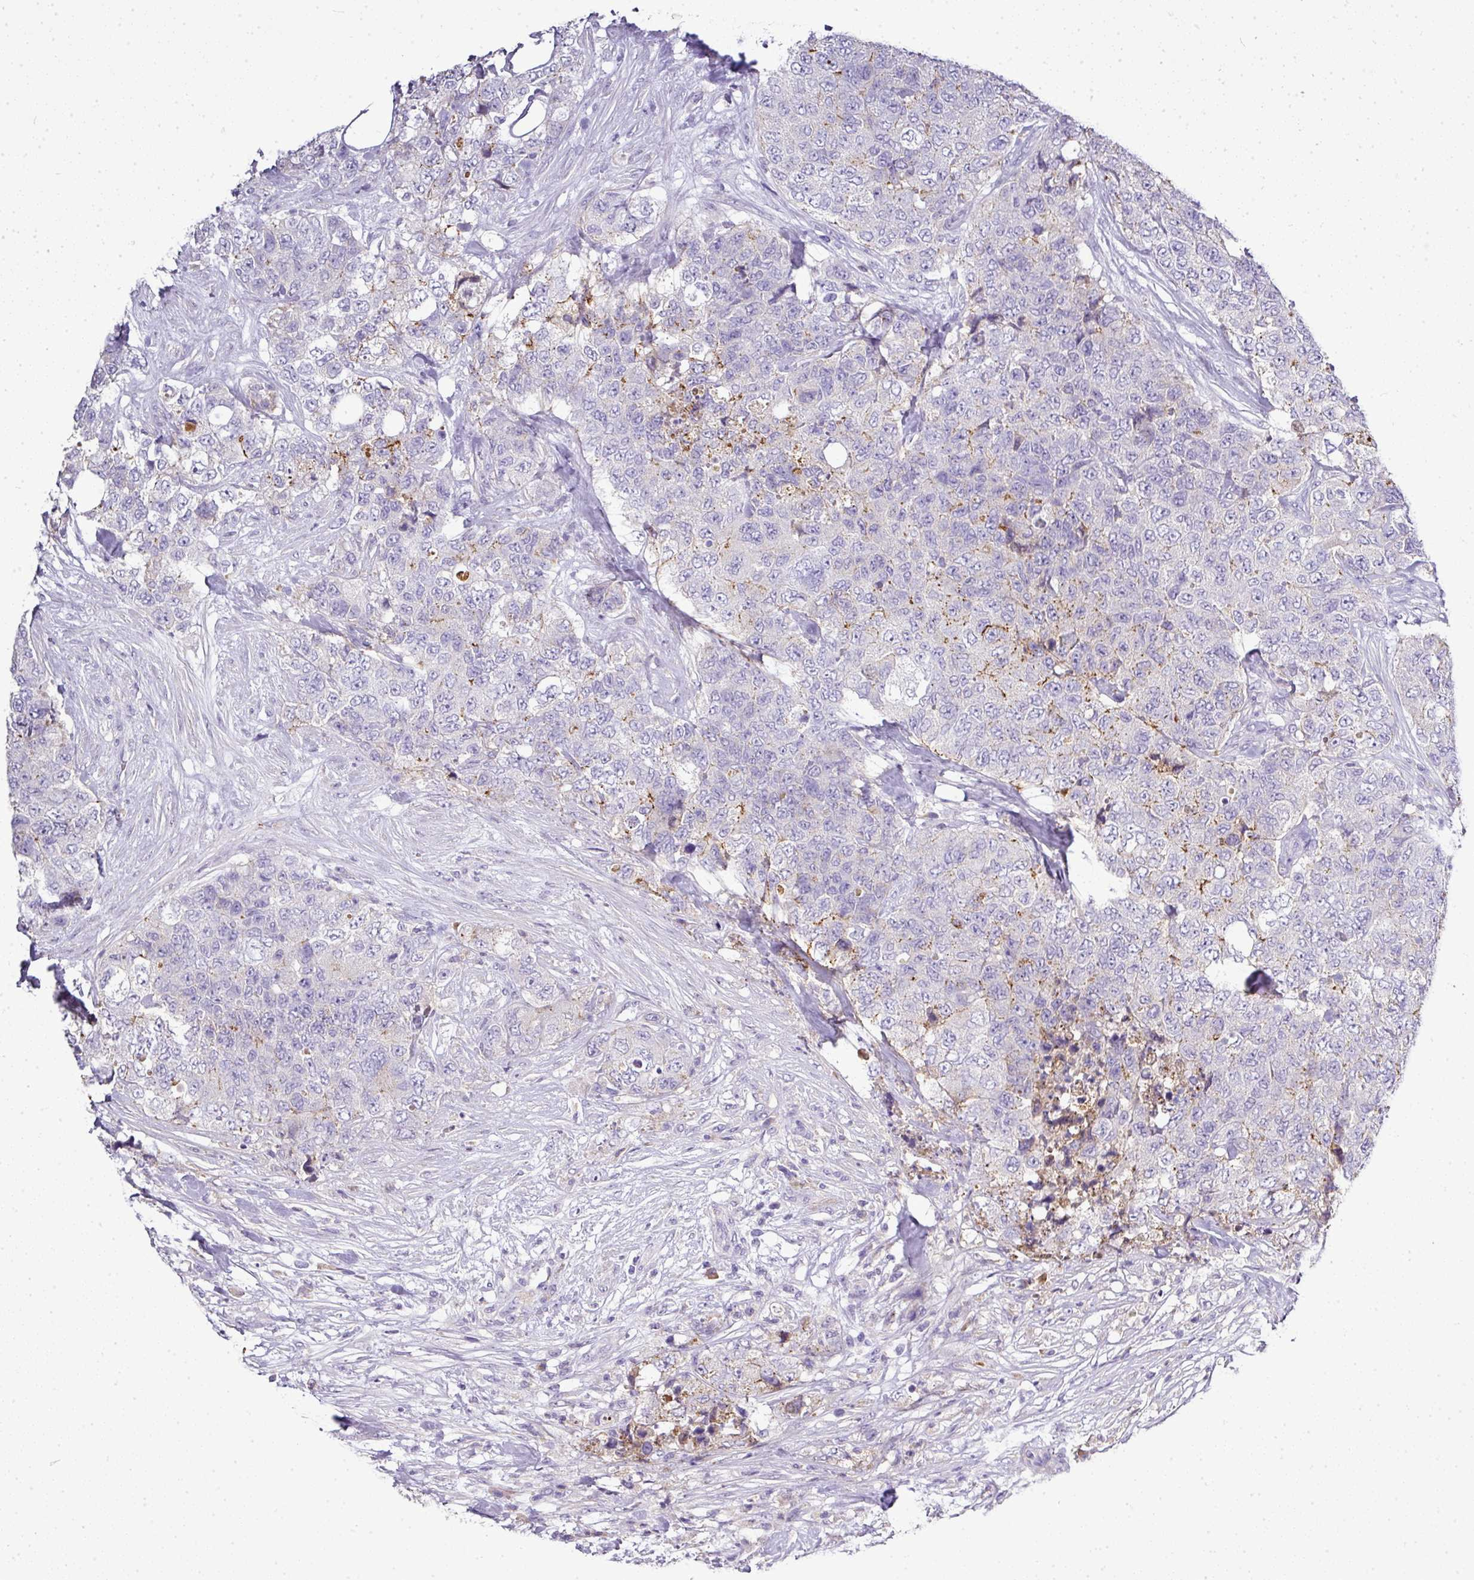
{"staining": {"intensity": "moderate", "quantity": "<25%", "location": "cytoplasmic/membranous"}, "tissue": "urothelial cancer", "cell_type": "Tumor cells", "image_type": "cancer", "snomed": [{"axis": "morphology", "description": "Urothelial carcinoma, High grade"}, {"axis": "topography", "description": "Urinary bladder"}], "caption": "Protein staining shows moderate cytoplasmic/membranous positivity in approximately <25% of tumor cells in high-grade urothelial carcinoma. (DAB IHC with brightfield microscopy, high magnification).", "gene": "CAB39L", "patient": {"sex": "female", "age": 78}}